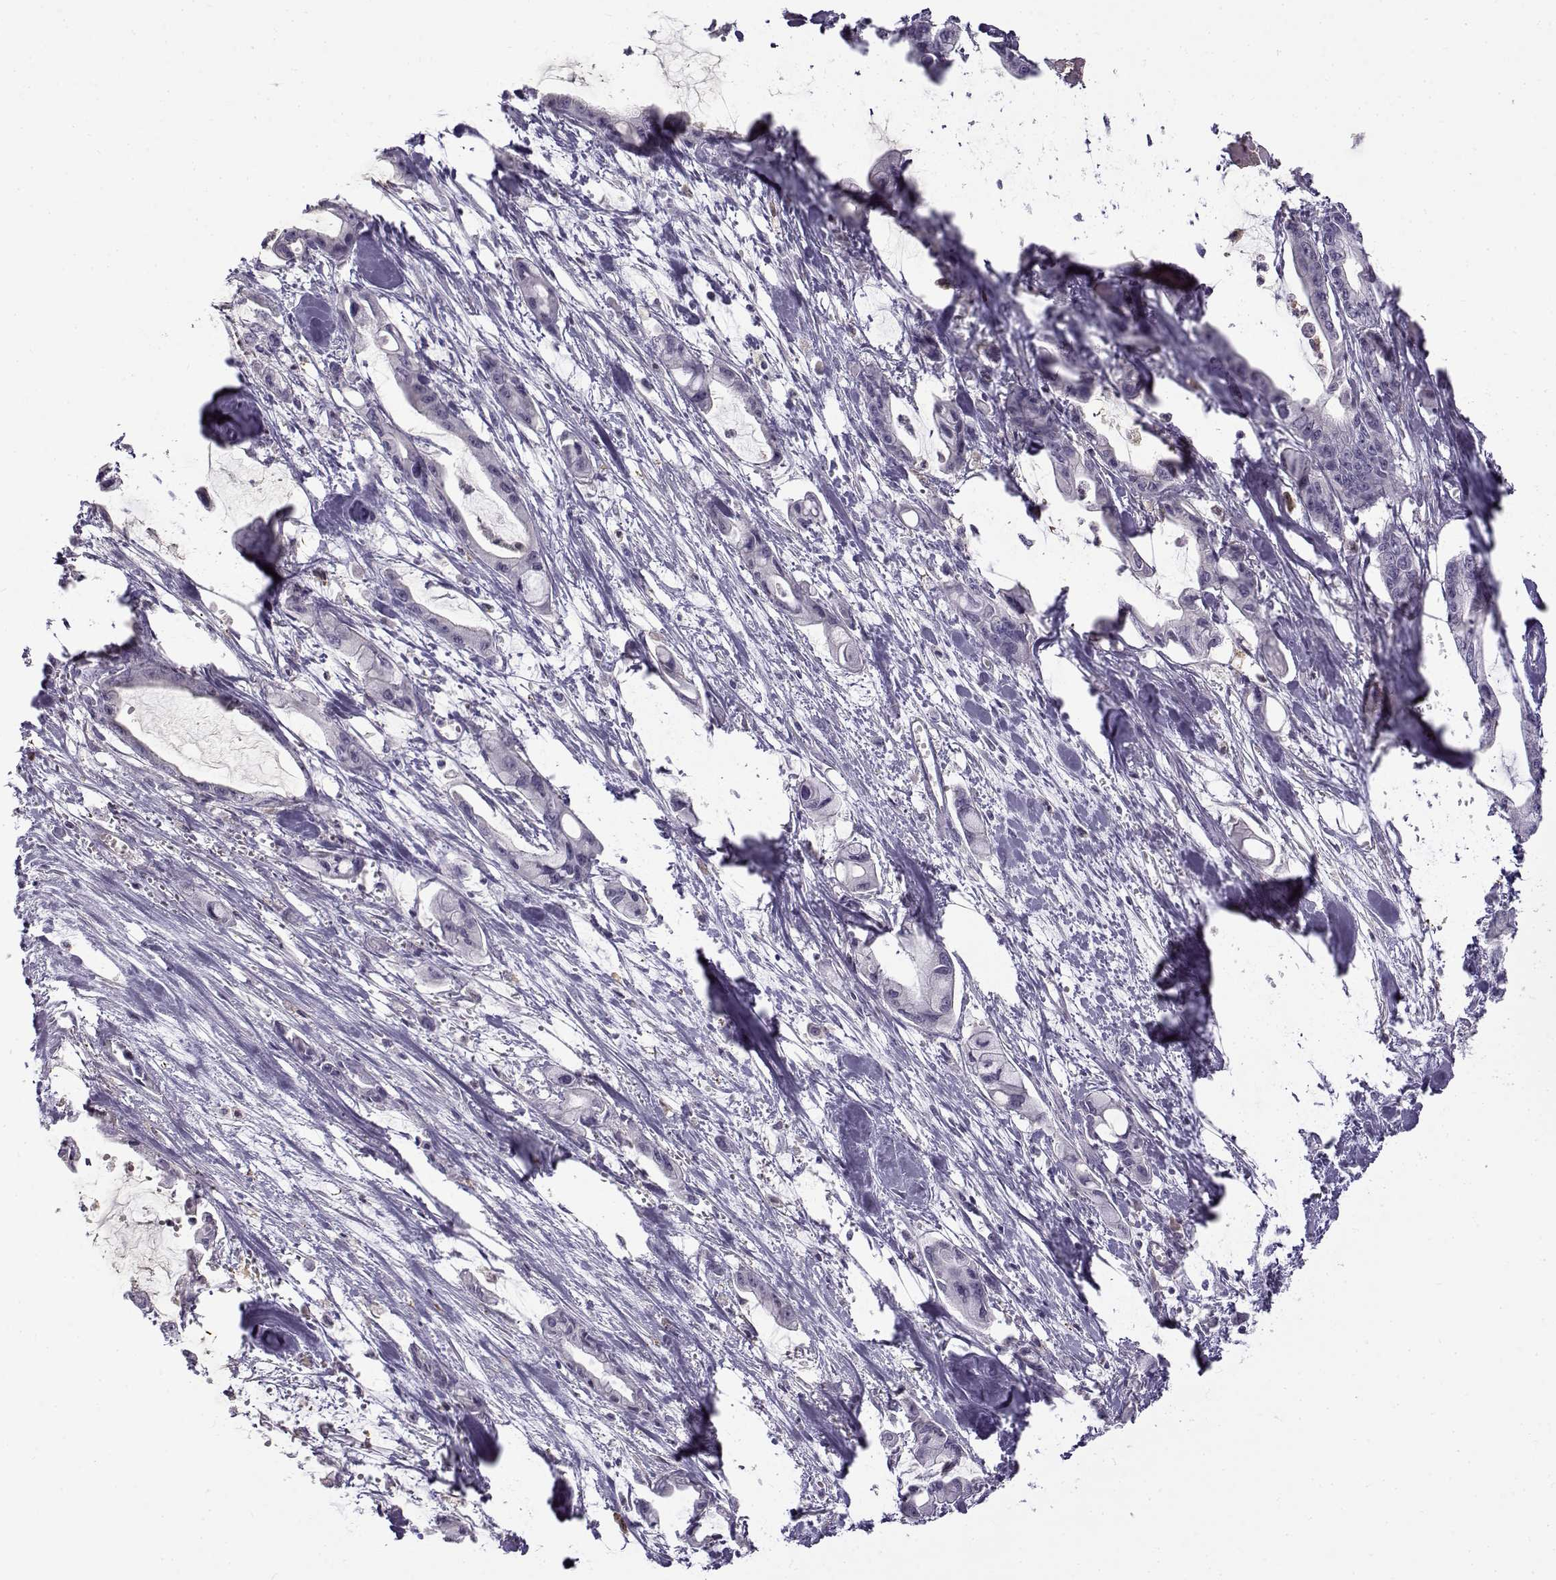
{"staining": {"intensity": "negative", "quantity": "none", "location": "none"}, "tissue": "pancreatic cancer", "cell_type": "Tumor cells", "image_type": "cancer", "snomed": [{"axis": "morphology", "description": "Adenocarcinoma, NOS"}, {"axis": "topography", "description": "Pancreas"}], "caption": "This is a micrograph of immunohistochemistry staining of pancreatic cancer (adenocarcinoma), which shows no staining in tumor cells.", "gene": "UCP3", "patient": {"sex": "male", "age": 48}}